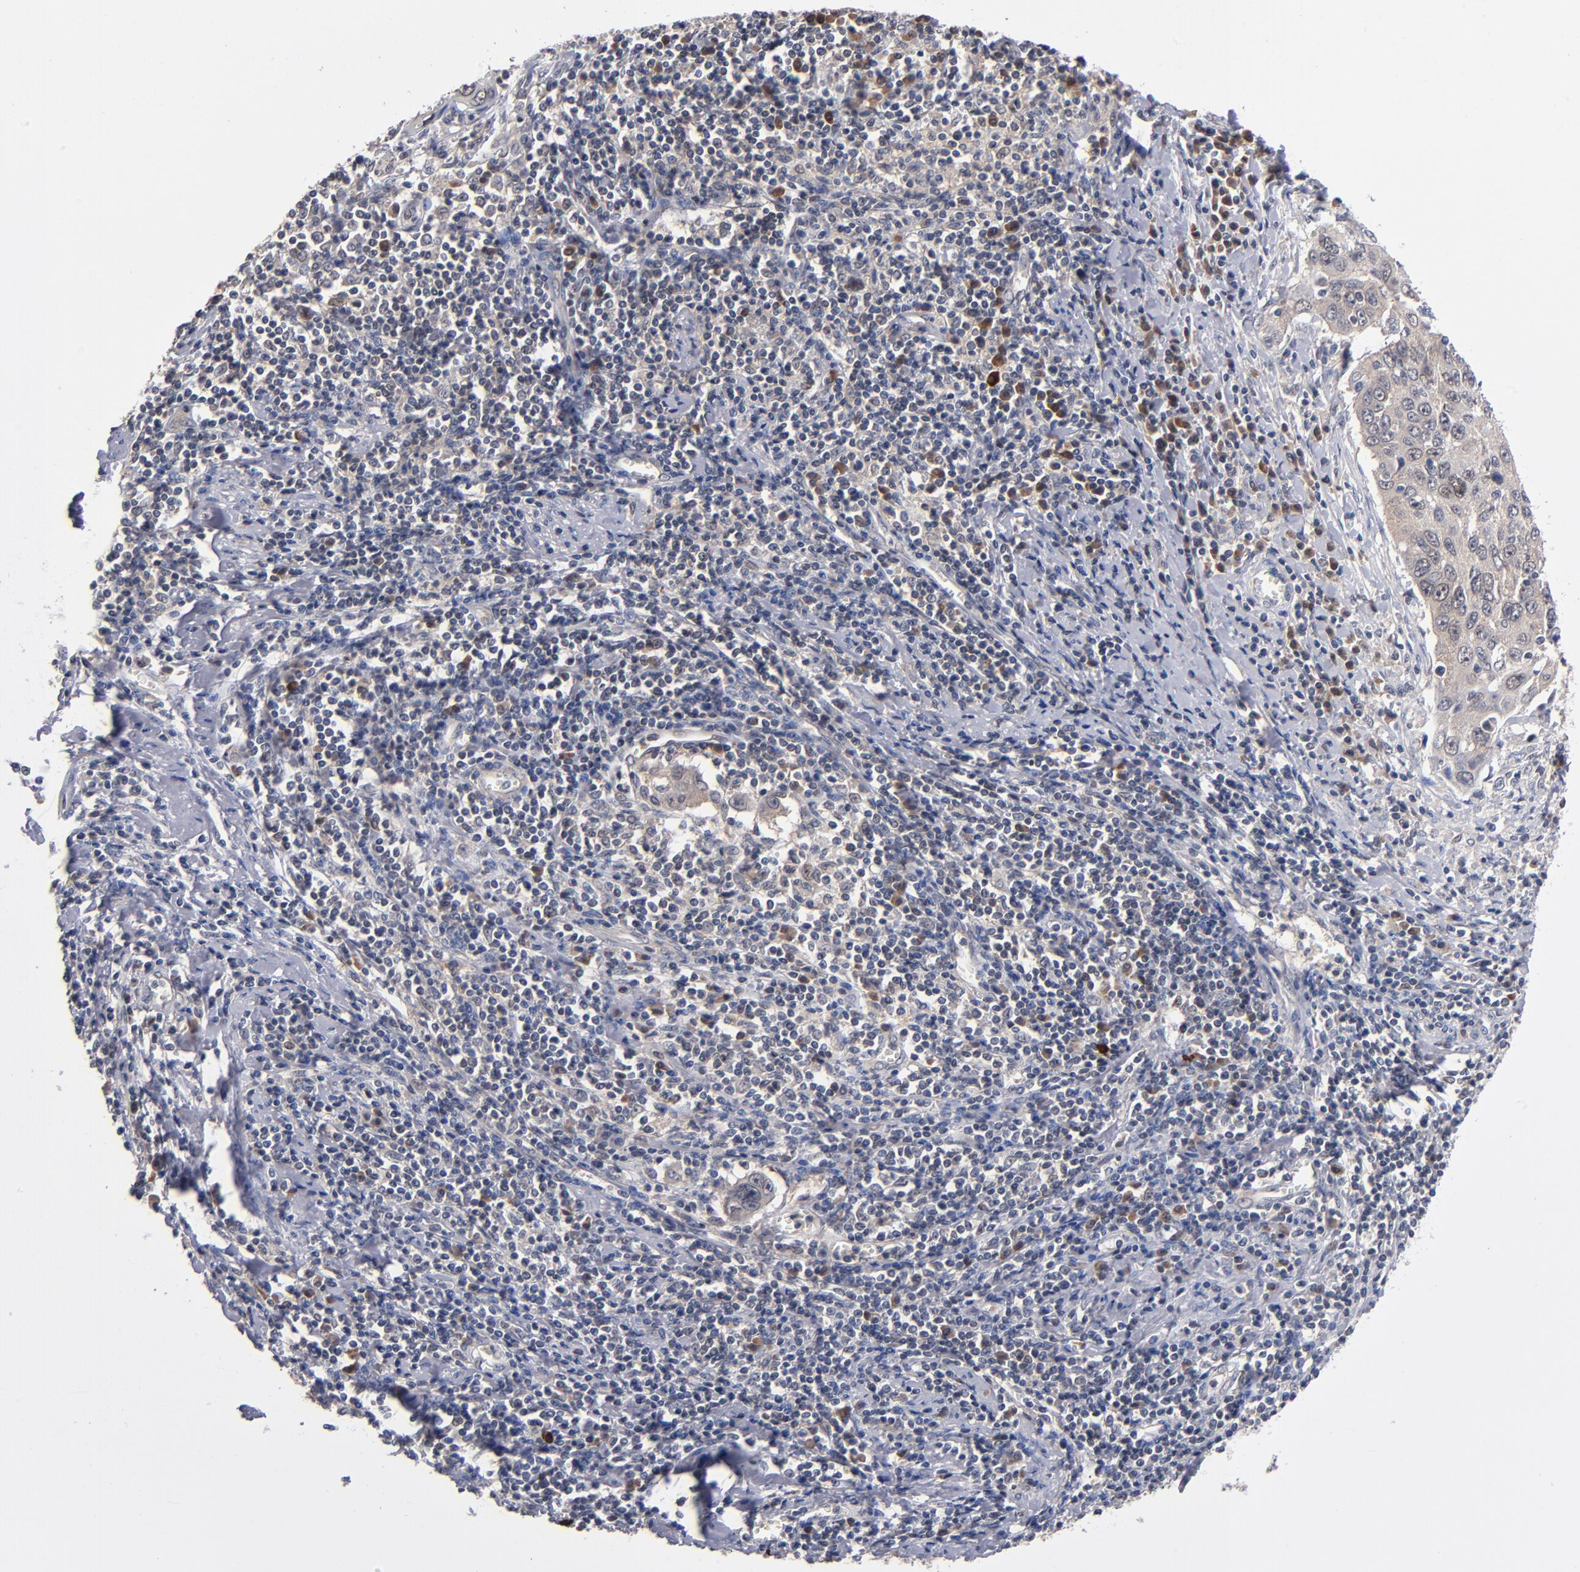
{"staining": {"intensity": "weak", "quantity": "<25%", "location": "cytoplasmic/membranous"}, "tissue": "cervical cancer", "cell_type": "Tumor cells", "image_type": "cancer", "snomed": [{"axis": "morphology", "description": "Squamous cell carcinoma, NOS"}, {"axis": "topography", "description": "Cervix"}], "caption": "DAB immunohistochemical staining of squamous cell carcinoma (cervical) demonstrates no significant expression in tumor cells.", "gene": "ALG13", "patient": {"sex": "female", "age": 53}}